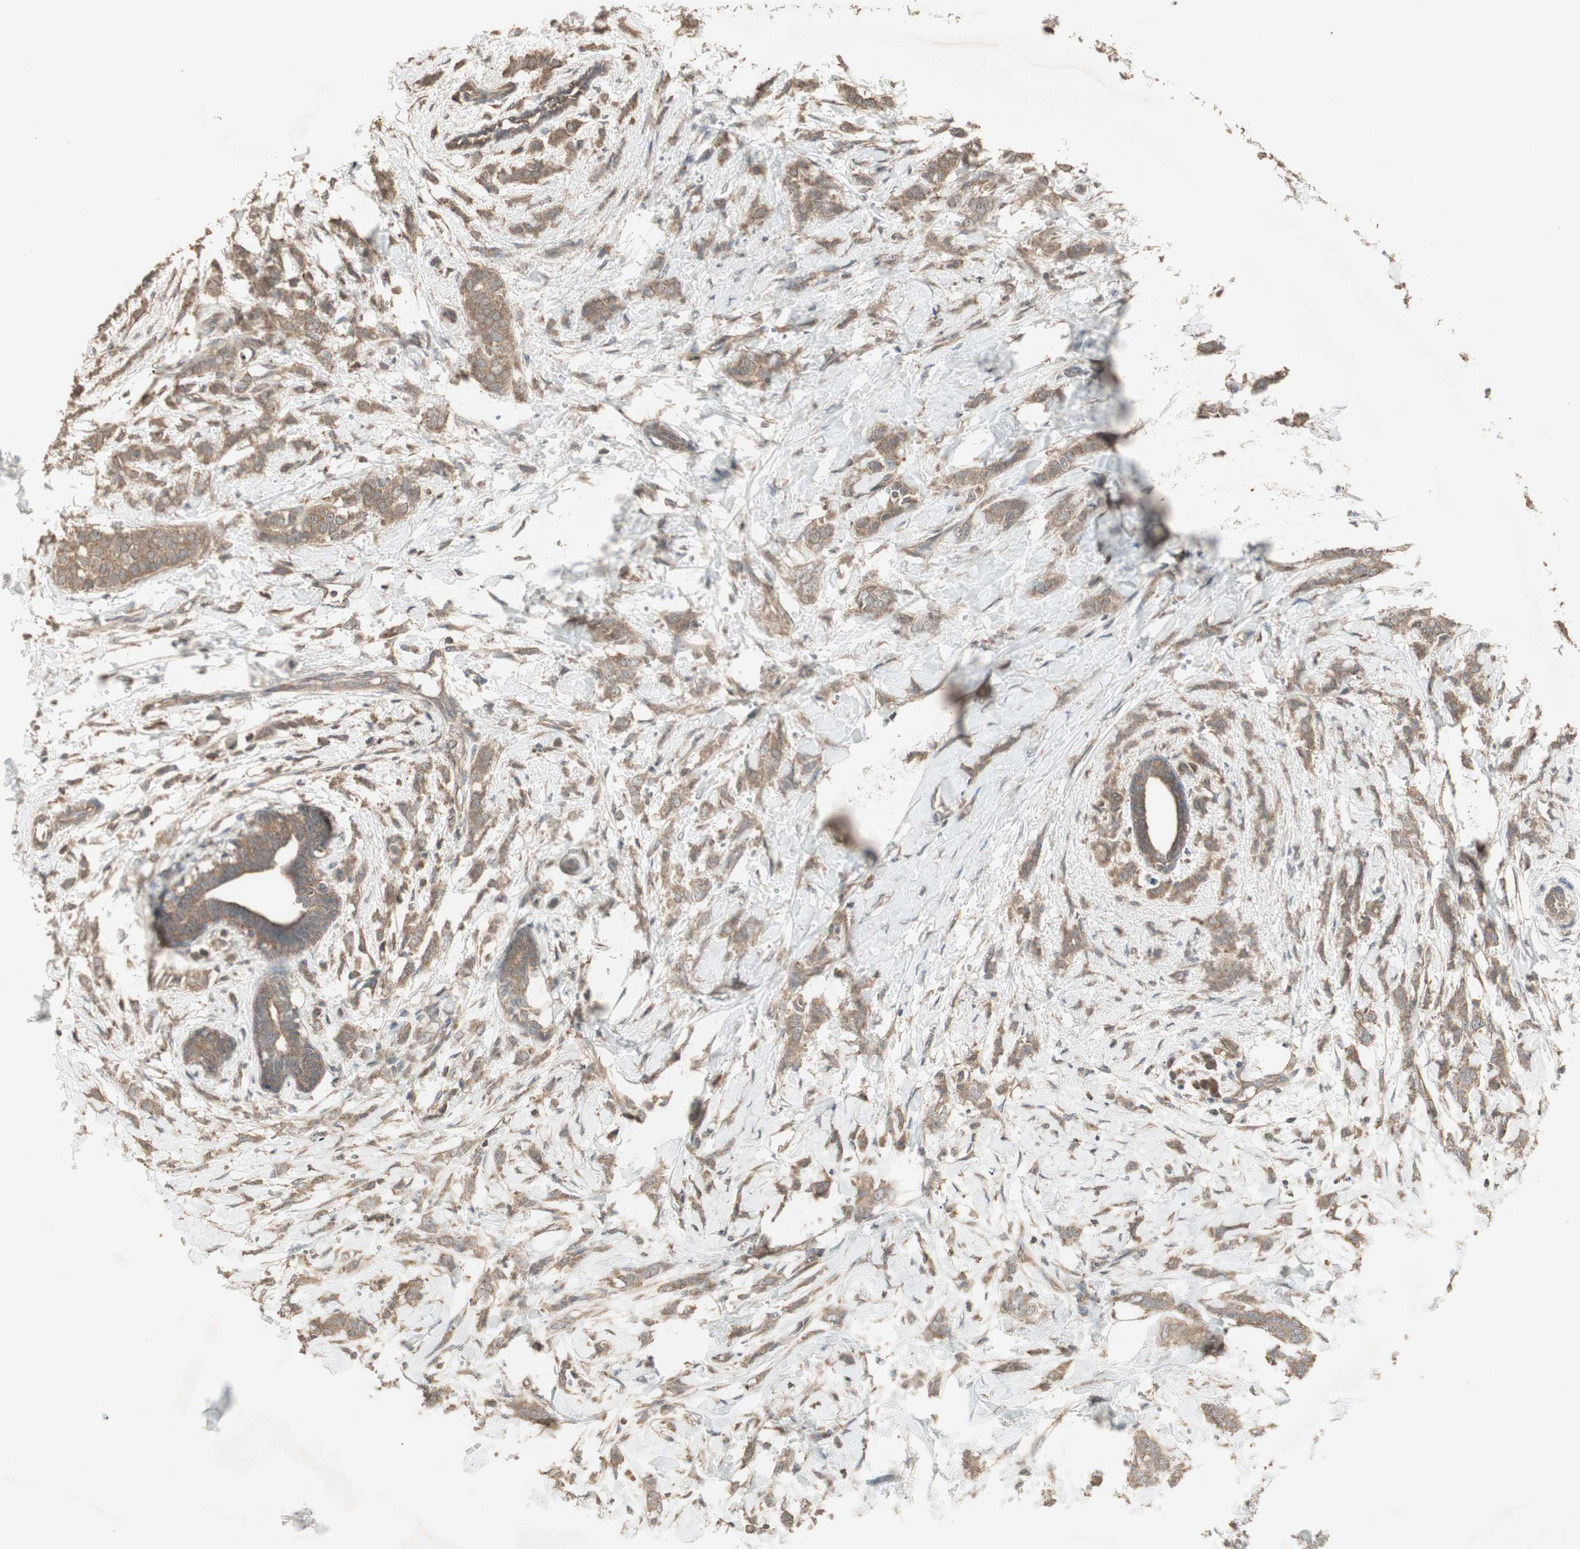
{"staining": {"intensity": "moderate", "quantity": ">75%", "location": "cytoplasmic/membranous"}, "tissue": "breast cancer", "cell_type": "Tumor cells", "image_type": "cancer", "snomed": [{"axis": "morphology", "description": "Lobular carcinoma, in situ"}, {"axis": "morphology", "description": "Lobular carcinoma"}, {"axis": "topography", "description": "Breast"}], "caption": "A histopathology image of lobular carcinoma in situ (breast) stained for a protein reveals moderate cytoplasmic/membranous brown staining in tumor cells. The protein of interest is stained brown, and the nuclei are stained in blue (DAB (3,3'-diaminobenzidine) IHC with brightfield microscopy, high magnification).", "gene": "UBAC1", "patient": {"sex": "female", "age": 41}}